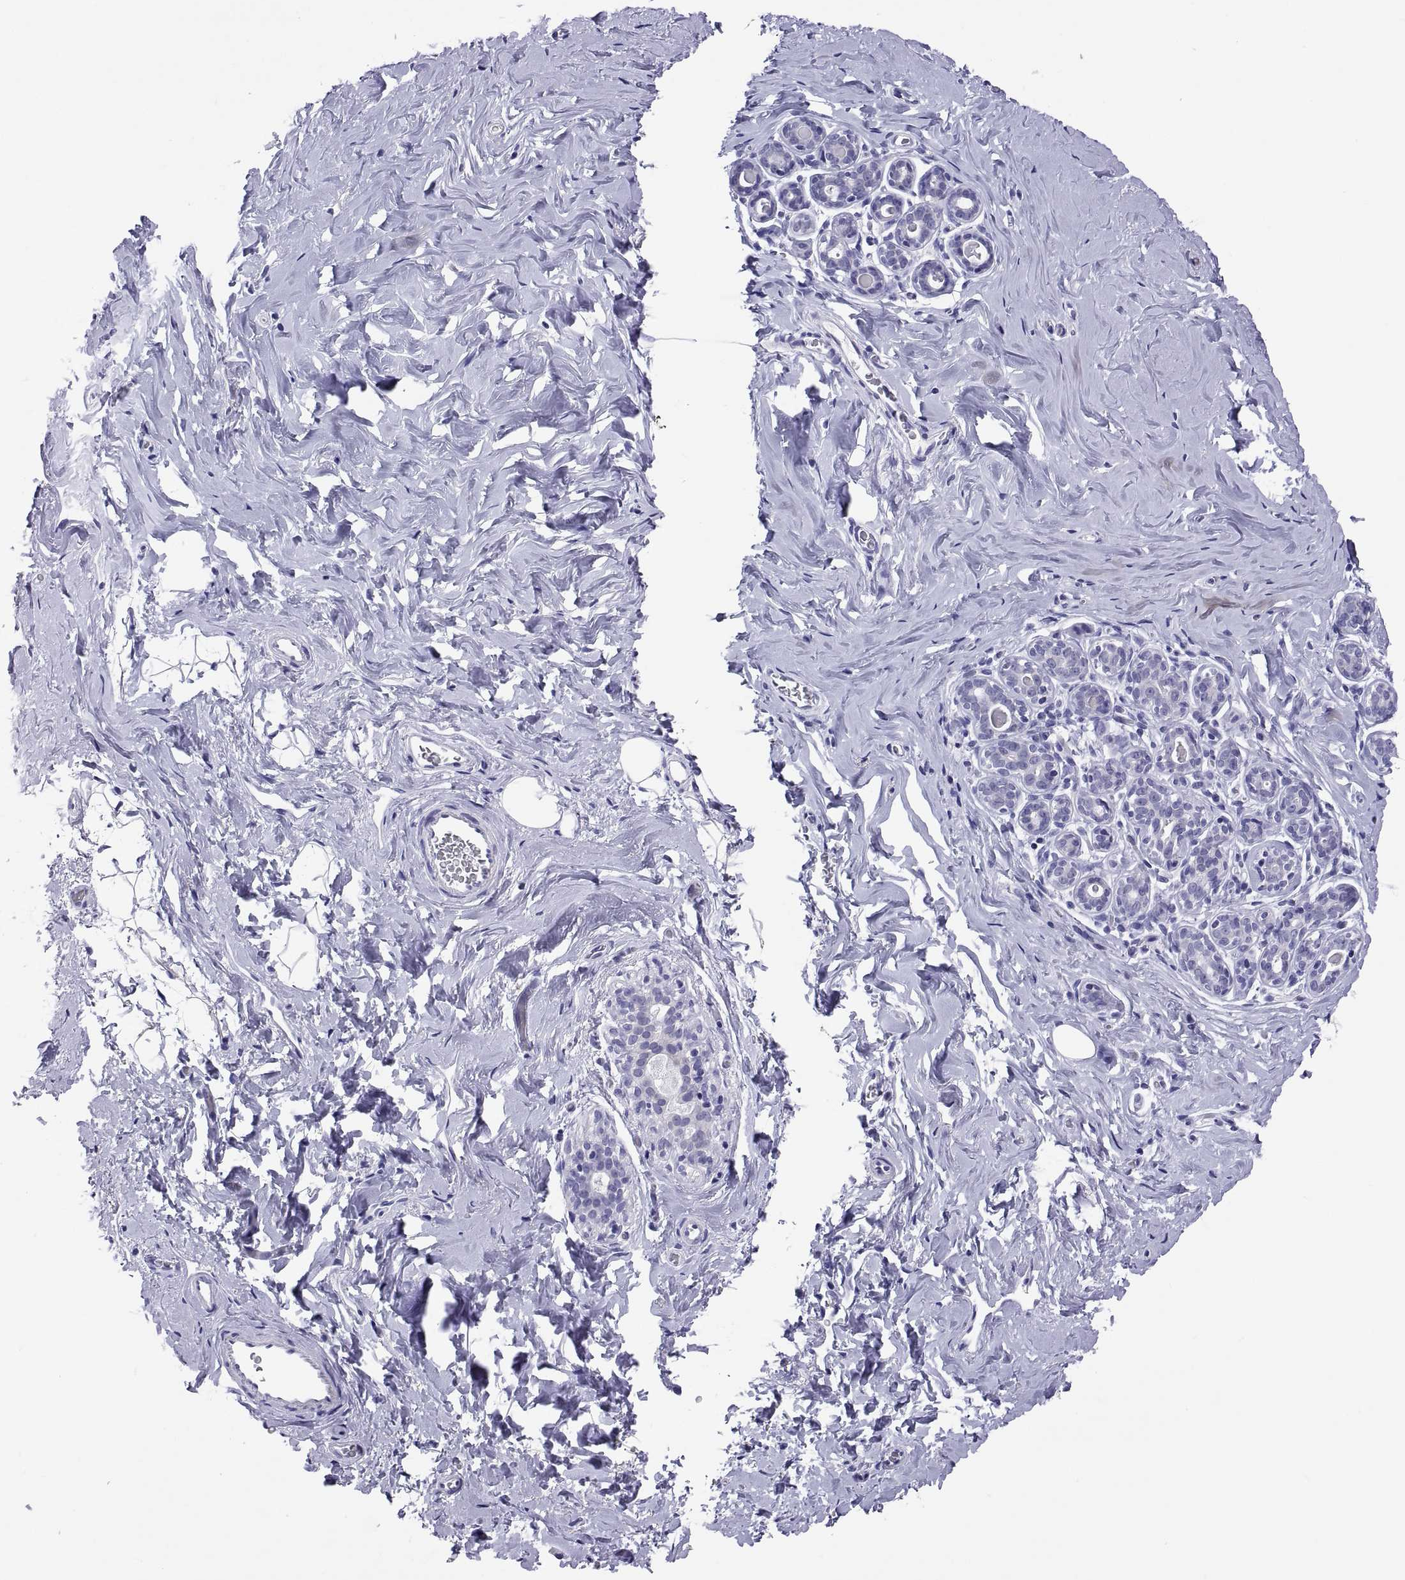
{"staining": {"intensity": "negative", "quantity": "none", "location": "none"}, "tissue": "breast", "cell_type": "Adipocytes", "image_type": "normal", "snomed": [{"axis": "morphology", "description": "Normal tissue, NOS"}, {"axis": "topography", "description": "Skin"}, {"axis": "topography", "description": "Breast"}], "caption": "Breast was stained to show a protein in brown. There is no significant staining in adipocytes. (Stains: DAB (3,3'-diaminobenzidine) immunohistochemistry with hematoxylin counter stain, Microscopy: brightfield microscopy at high magnification).", "gene": "QRICH2", "patient": {"sex": "female", "age": 43}}